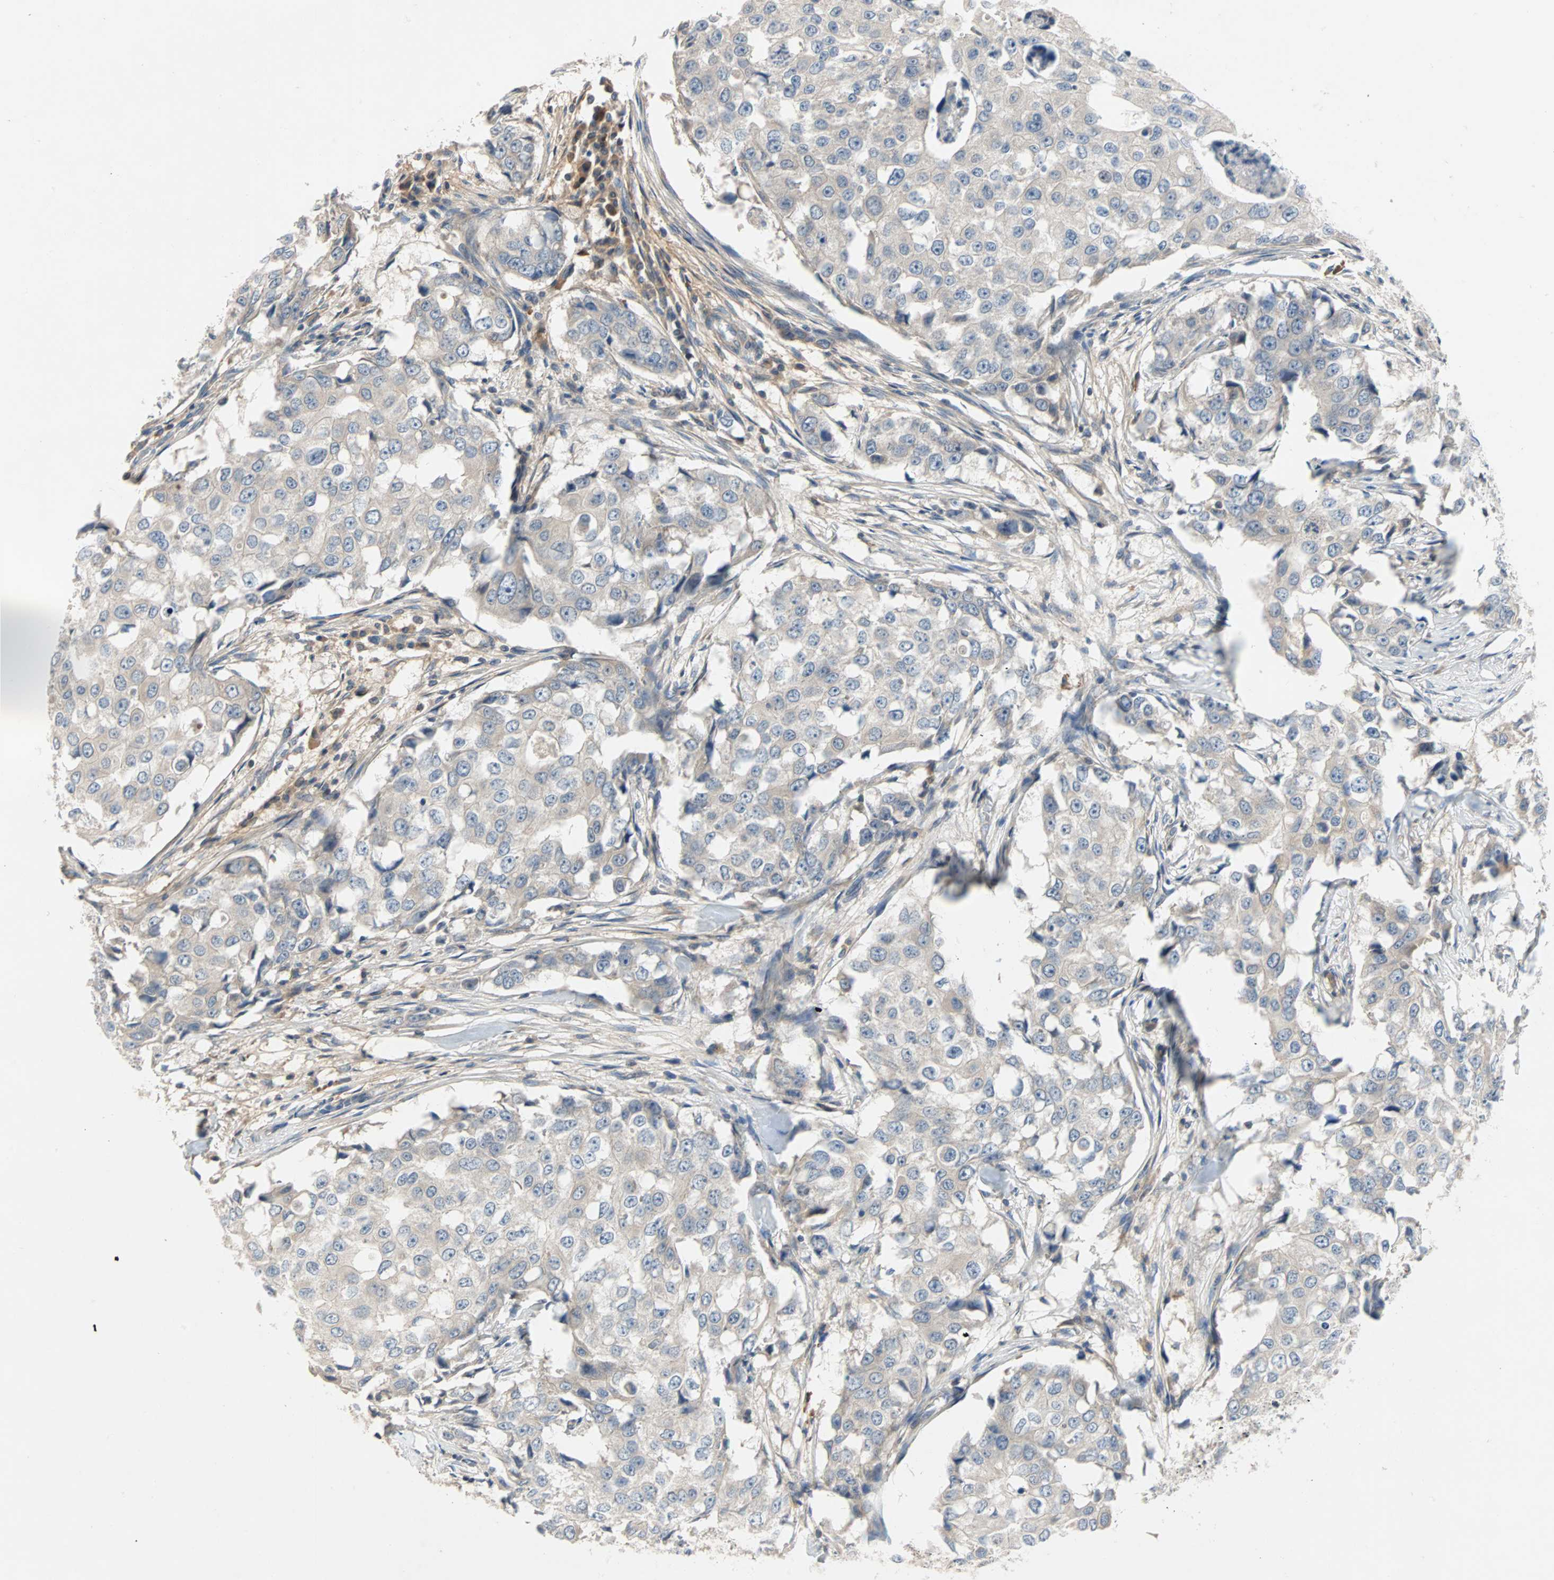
{"staining": {"intensity": "negative", "quantity": "none", "location": "none"}, "tissue": "breast cancer", "cell_type": "Tumor cells", "image_type": "cancer", "snomed": [{"axis": "morphology", "description": "Duct carcinoma"}, {"axis": "topography", "description": "Breast"}], "caption": "IHC of invasive ductal carcinoma (breast) demonstrates no staining in tumor cells.", "gene": "MAP4K1", "patient": {"sex": "female", "age": 27}}